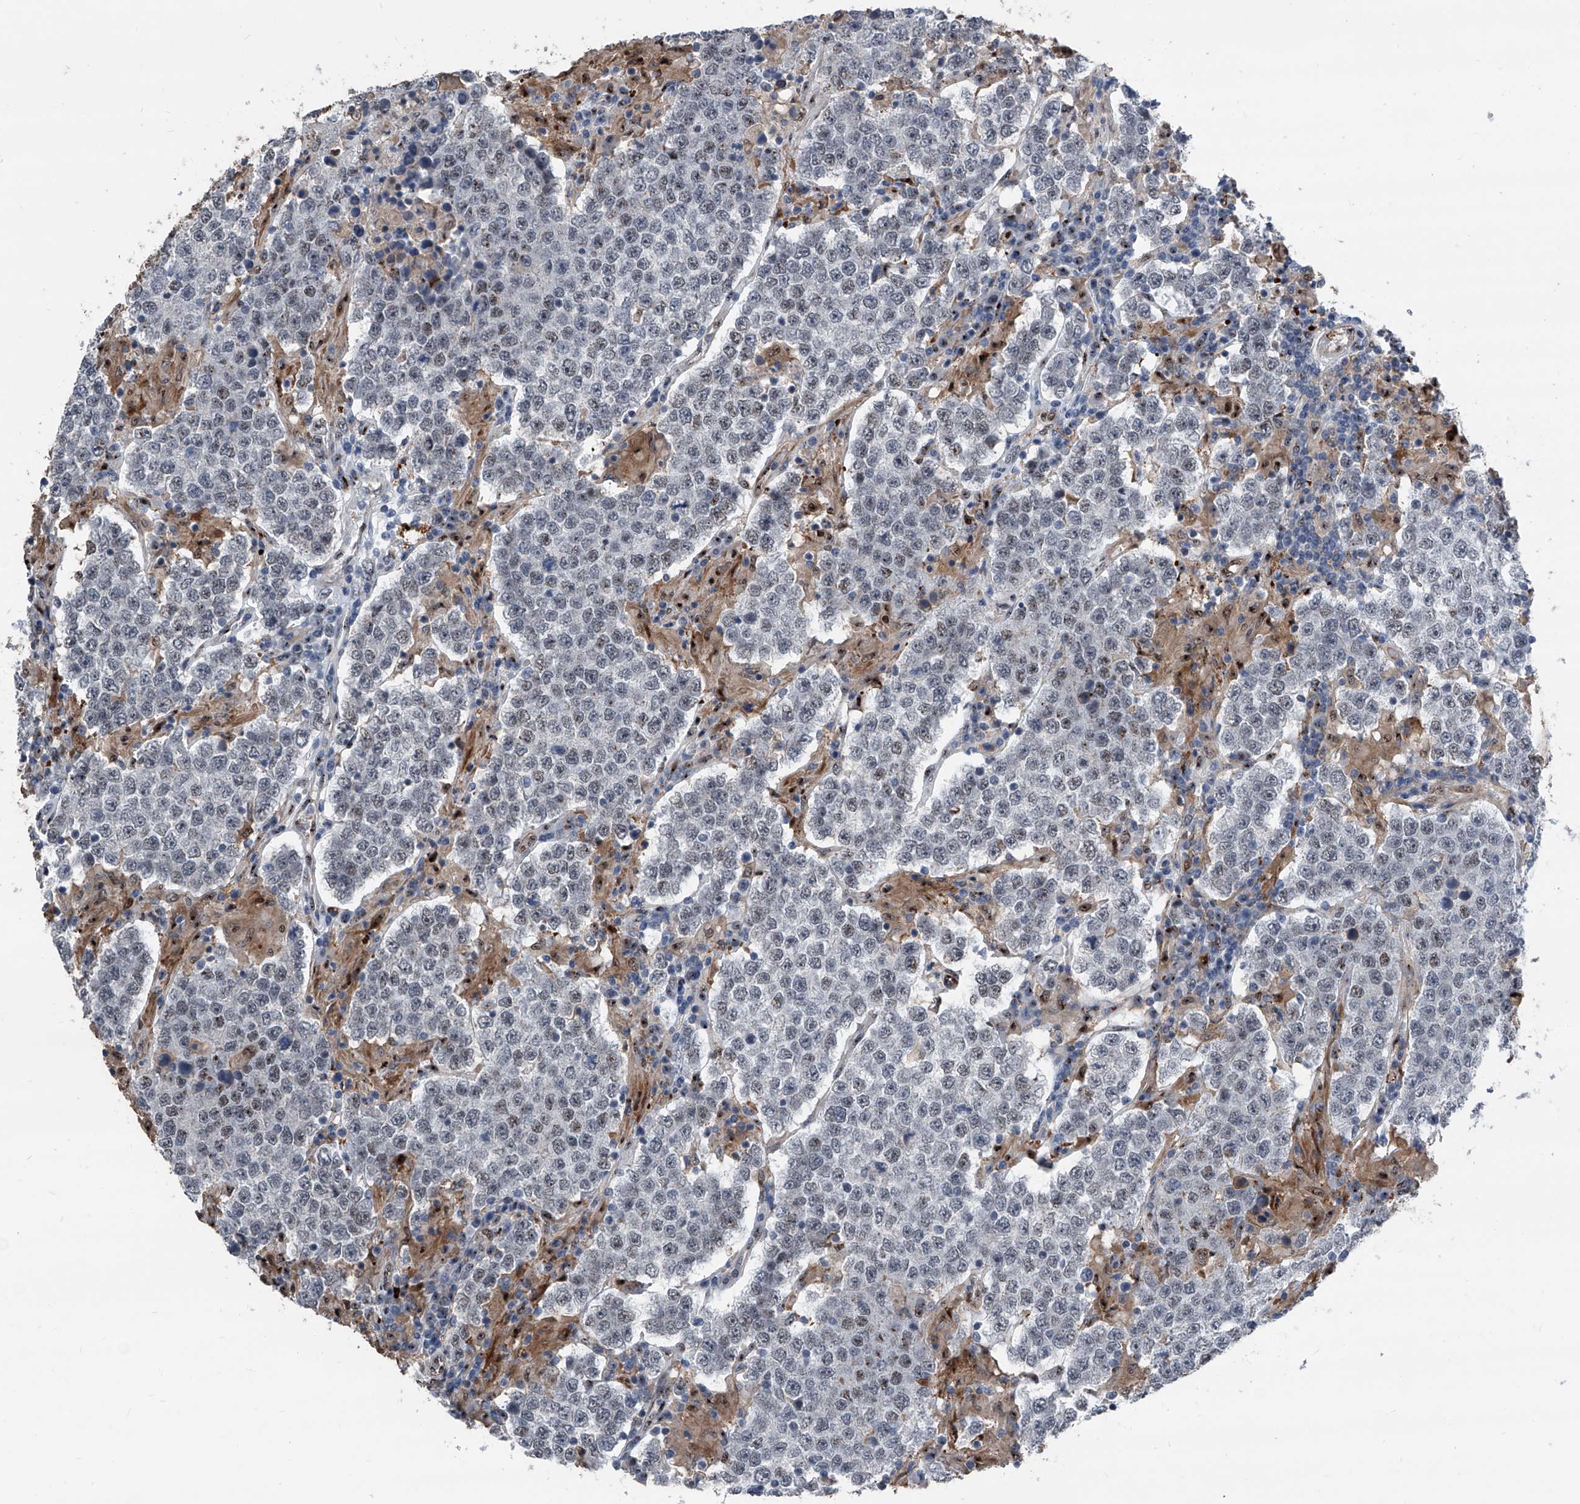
{"staining": {"intensity": "negative", "quantity": "none", "location": "none"}, "tissue": "testis cancer", "cell_type": "Tumor cells", "image_type": "cancer", "snomed": [{"axis": "morphology", "description": "Normal tissue, NOS"}, {"axis": "morphology", "description": "Urothelial carcinoma, High grade"}, {"axis": "morphology", "description": "Seminoma, NOS"}, {"axis": "morphology", "description": "Carcinoma, Embryonal, NOS"}, {"axis": "topography", "description": "Urinary bladder"}, {"axis": "topography", "description": "Testis"}], "caption": "Tumor cells are negative for protein expression in human testis urothelial carcinoma (high-grade). The staining was performed using DAB (3,3'-diaminobenzidine) to visualize the protein expression in brown, while the nuclei were stained in blue with hematoxylin (Magnification: 20x).", "gene": "MEN1", "patient": {"sex": "male", "age": 41}}